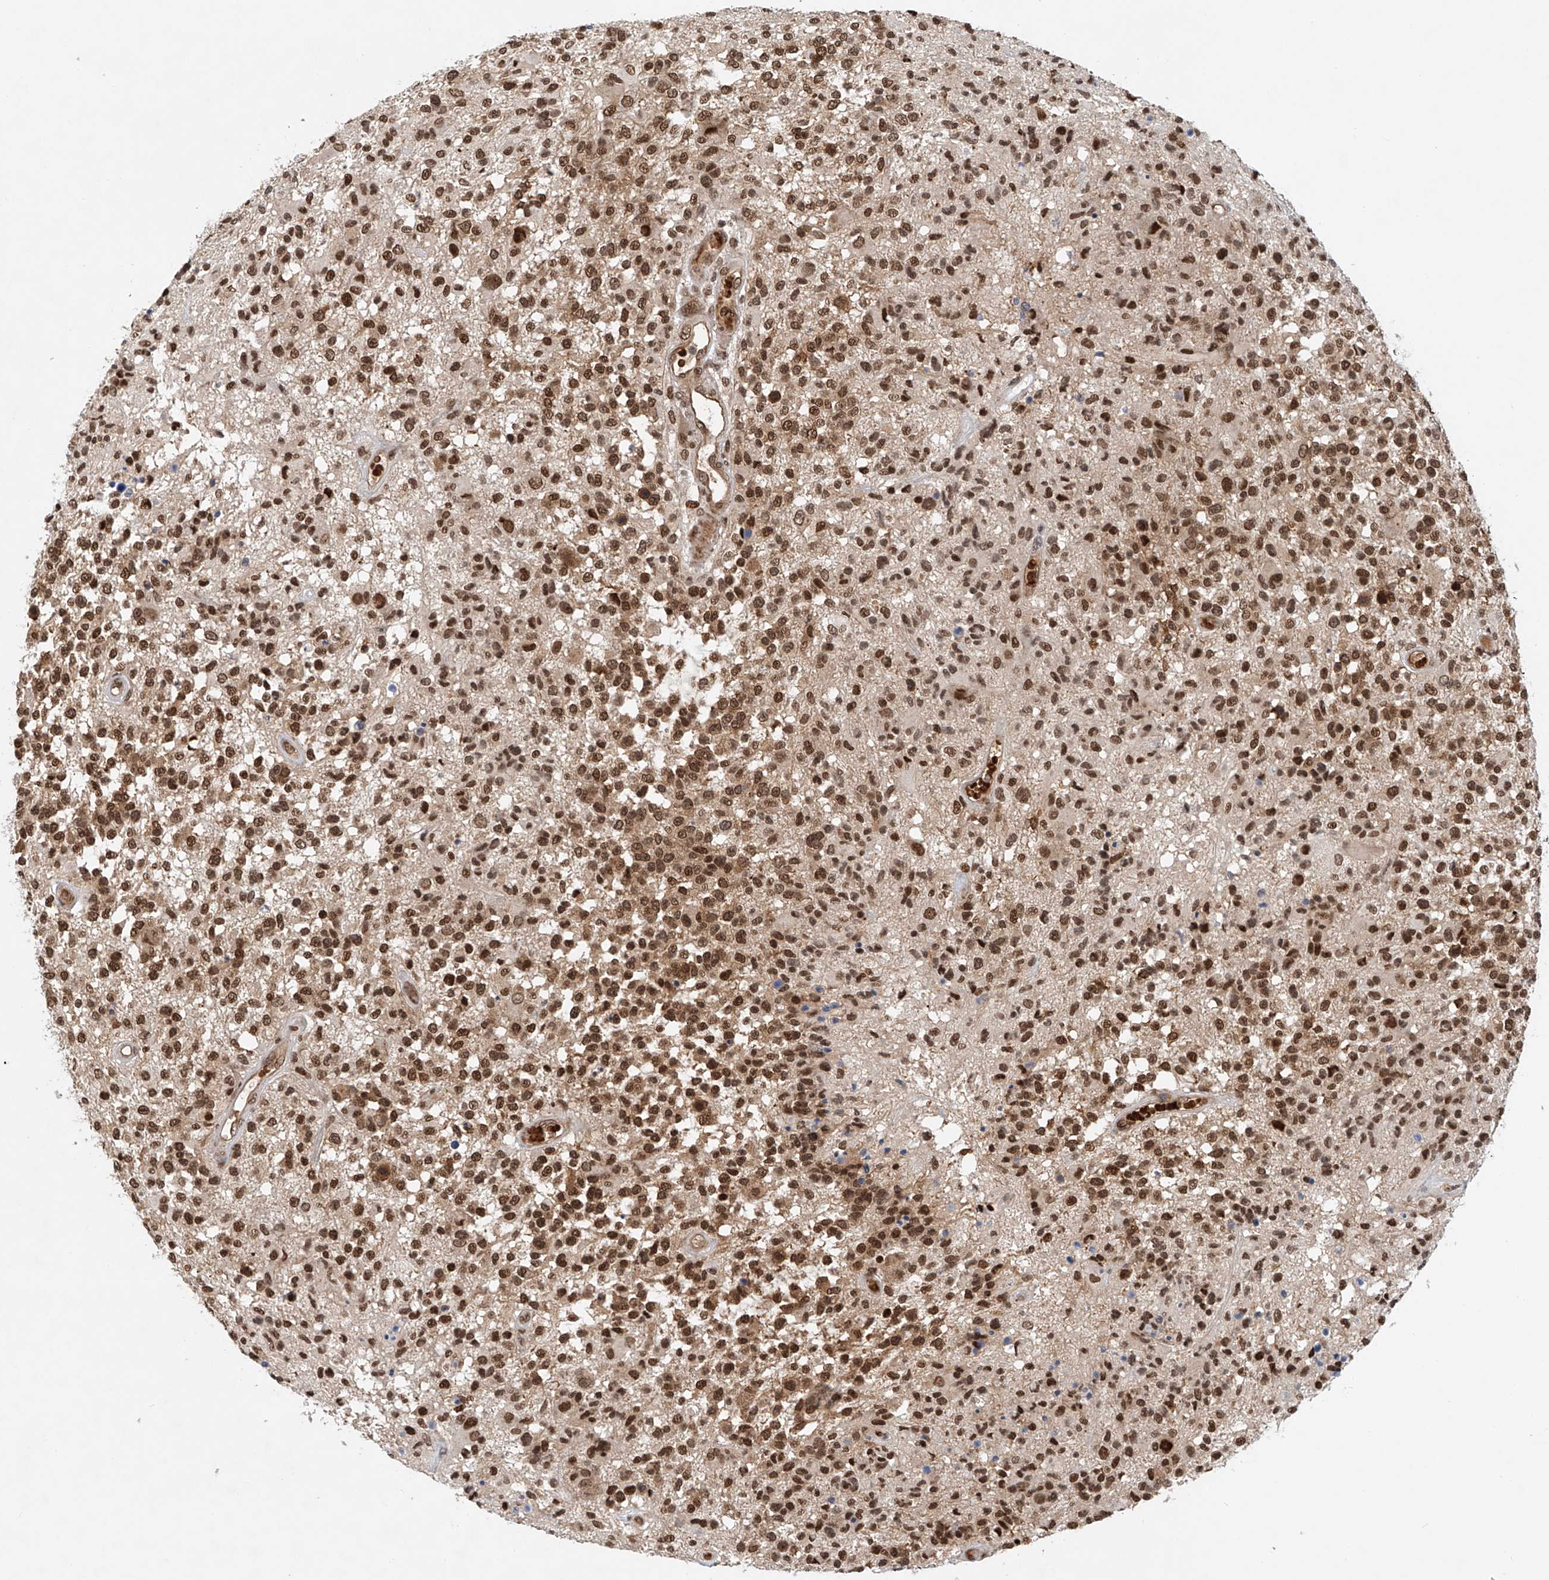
{"staining": {"intensity": "strong", "quantity": ">75%", "location": "nuclear"}, "tissue": "glioma", "cell_type": "Tumor cells", "image_type": "cancer", "snomed": [{"axis": "morphology", "description": "Glioma, malignant, High grade"}, {"axis": "morphology", "description": "Glioblastoma, NOS"}, {"axis": "topography", "description": "Brain"}], "caption": "A brown stain highlights strong nuclear staining of a protein in human glioma tumor cells.", "gene": "ZNF470", "patient": {"sex": "male", "age": 60}}